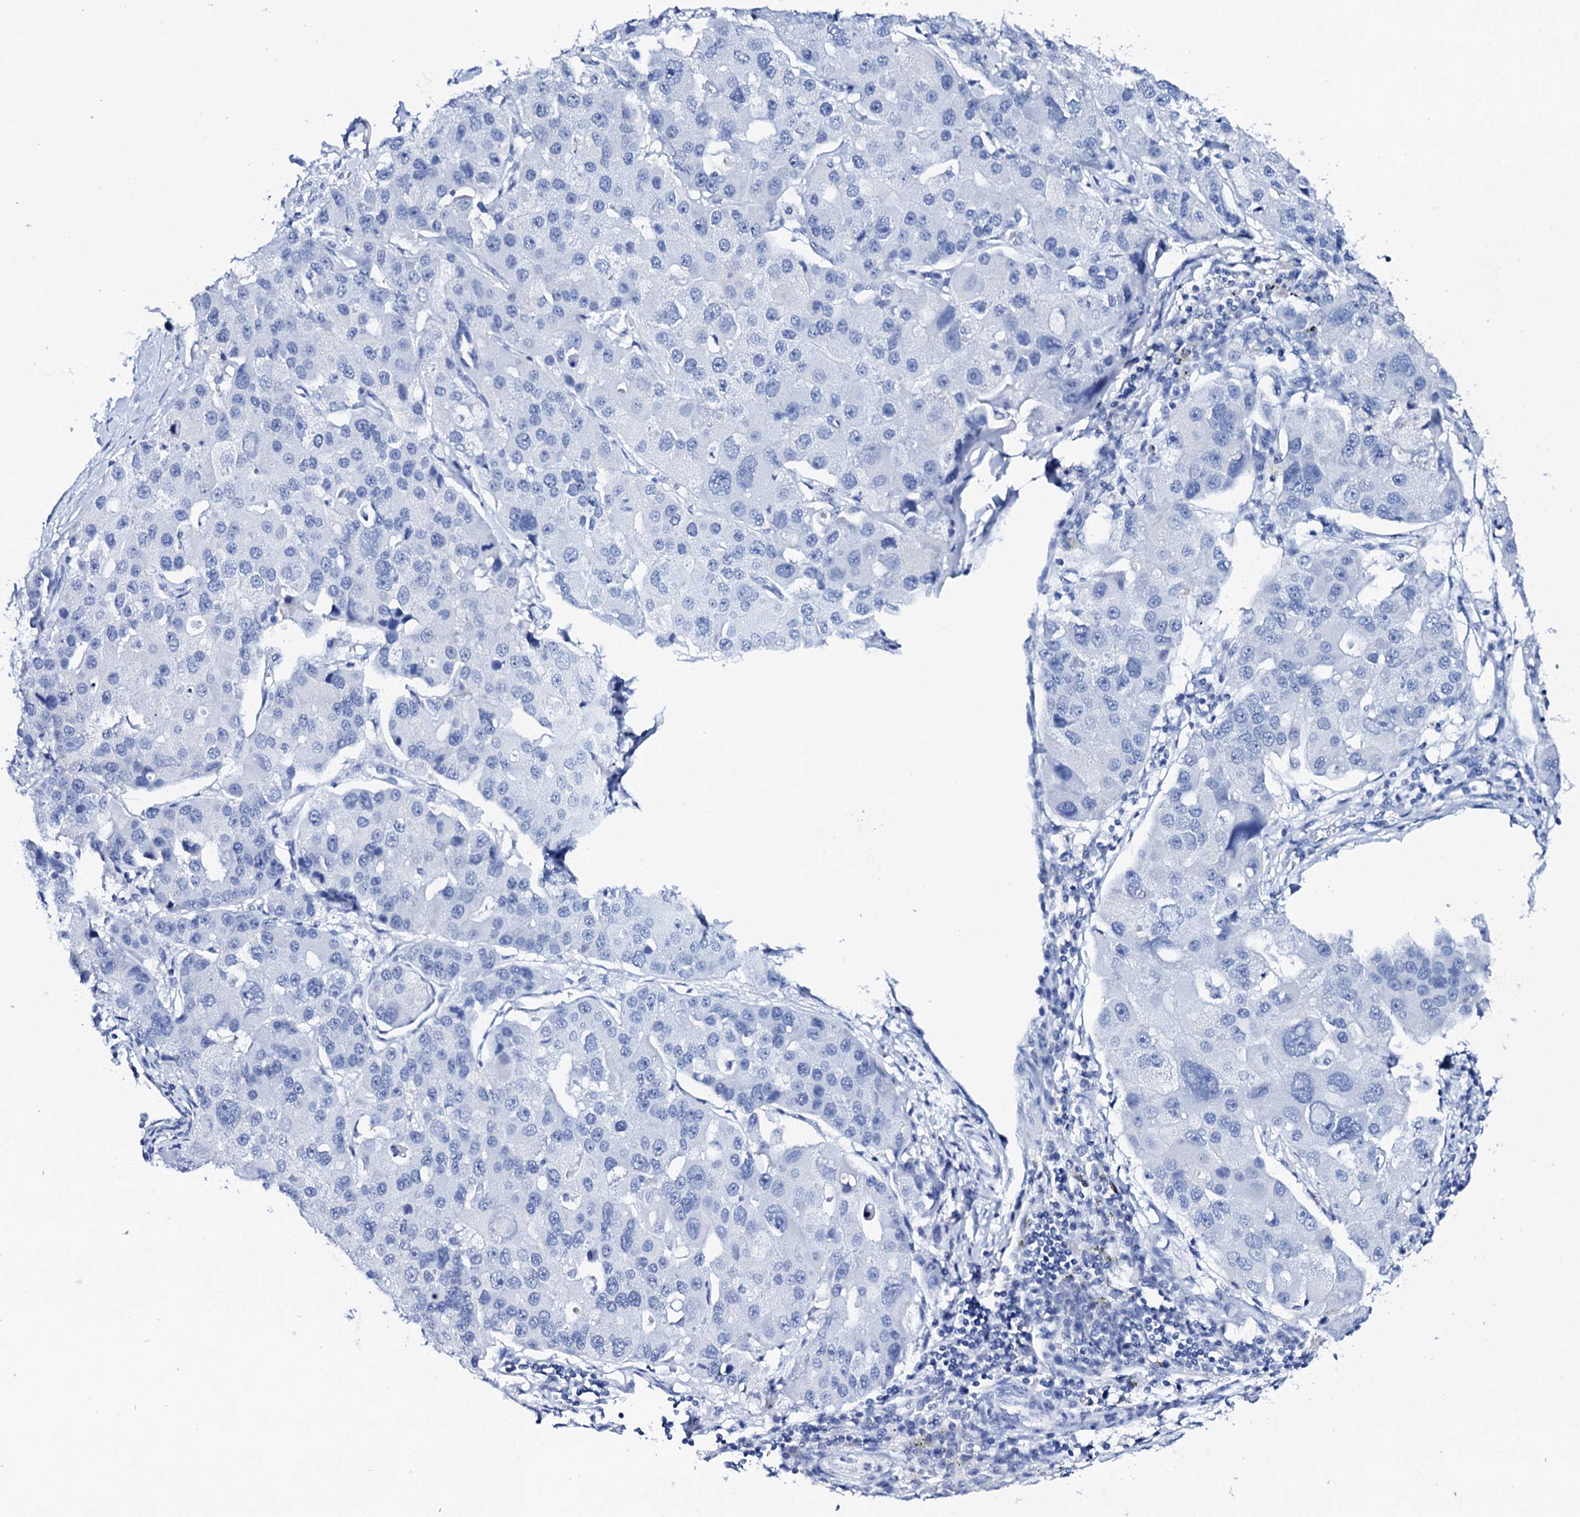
{"staining": {"intensity": "negative", "quantity": "none", "location": "none"}, "tissue": "lung cancer", "cell_type": "Tumor cells", "image_type": "cancer", "snomed": [{"axis": "morphology", "description": "Adenocarcinoma, NOS"}, {"axis": "topography", "description": "Lung"}], "caption": "Immunohistochemical staining of human lung cancer (adenocarcinoma) displays no significant staining in tumor cells. Nuclei are stained in blue.", "gene": "FBXL16", "patient": {"sex": "female", "age": 54}}